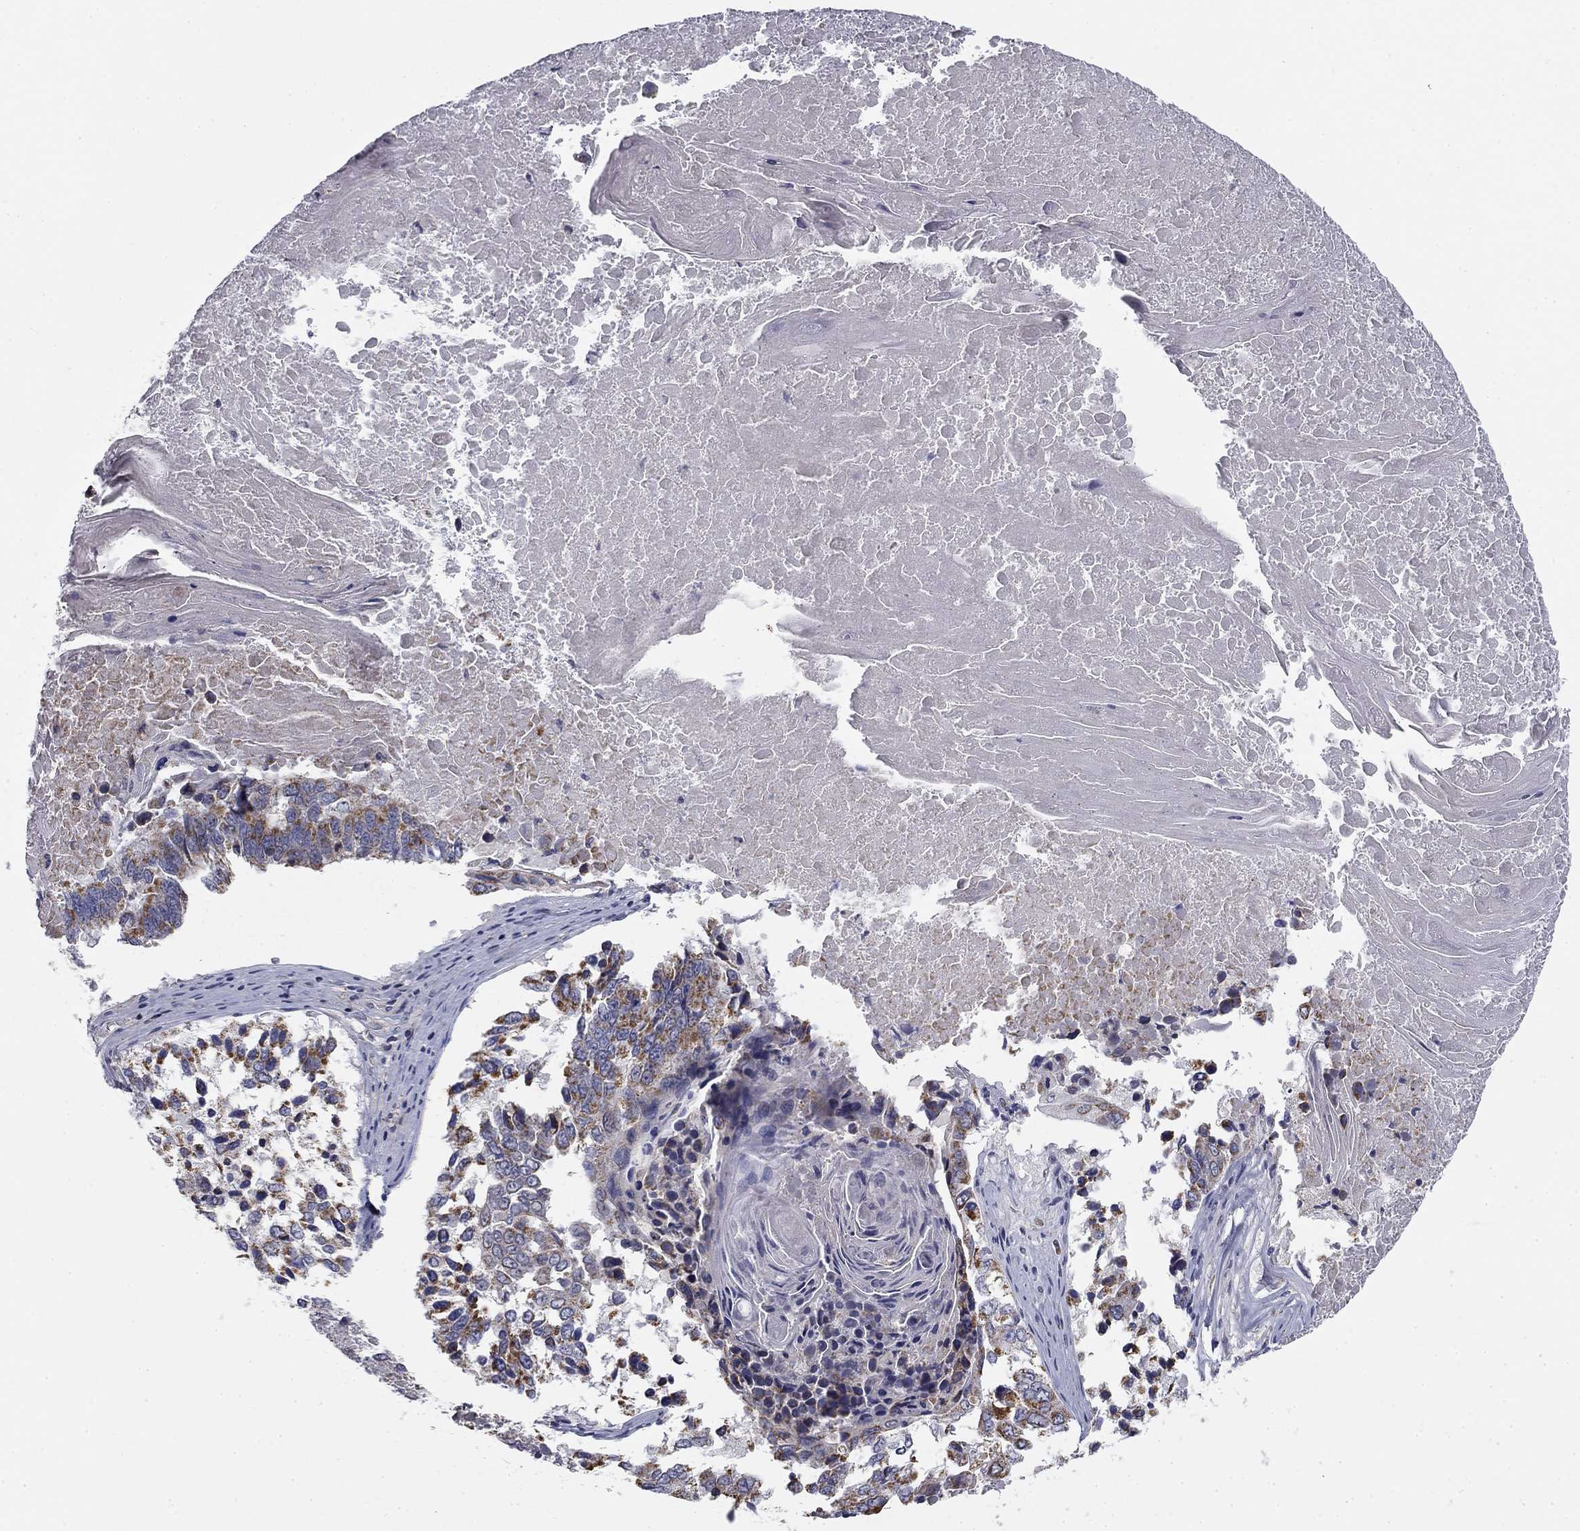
{"staining": {"intensity": "moderate", "quantity": "25%-75%", "location": "cytoplasmic/membranous"}, "tissue": "lung cancer", "cell_type": "Tumor cells", "image_type": "cancer", "snomed": [{"axis": "morphology", "description": "Squamous cell carcinoma, NOS"}, {"axis": "topography", "description": "Lung"}], "caption": "Moderate cytoplasmic/membranous protein expression is identified in approximately 25%-75% of tumor cells in squamous cell carcinoma (lung).", "gene": "SLC2A9", "patient": {"sex": "male", "age": 73}}